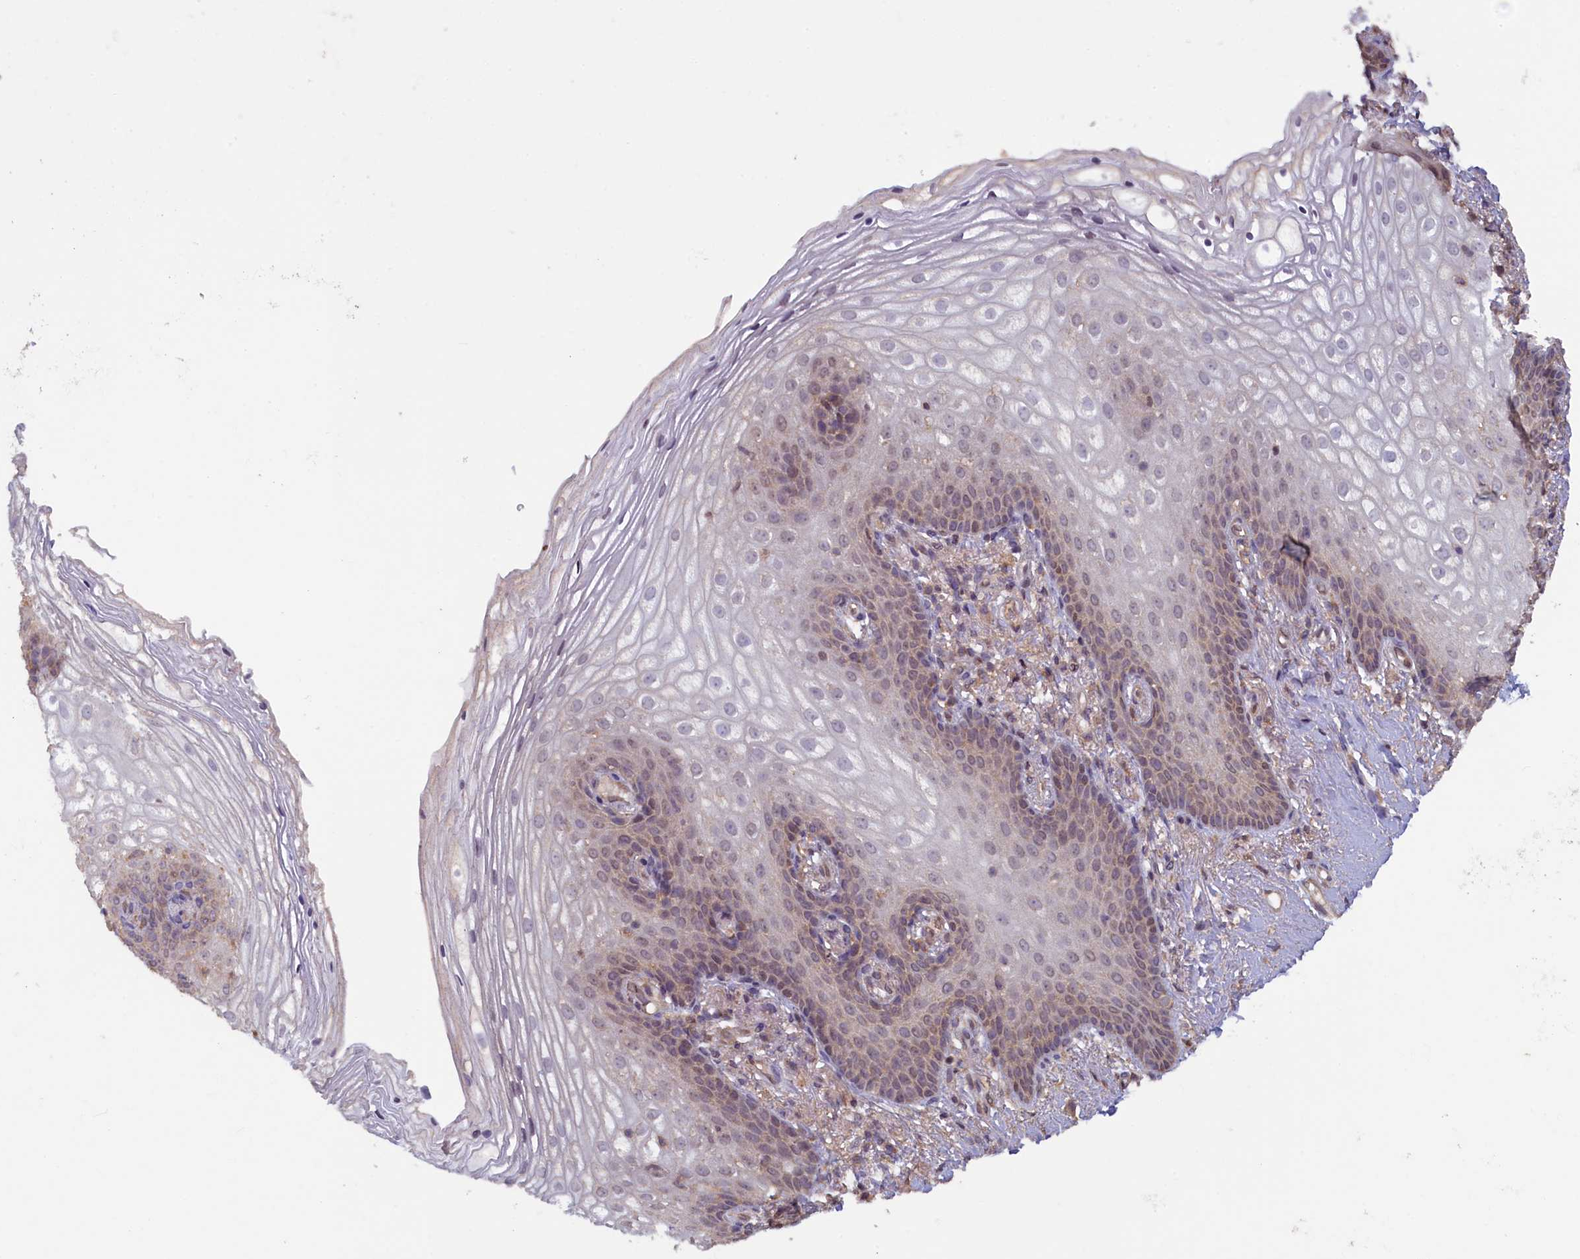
{"staining": {"intensity": "moderate", "quantity": "<25%", "location": "nuclear"}, "tissue": "vagina", "cell_type": "Squamous epithelial cells", "image_type": "normal", "snomed": [{"axis": "morphology", "description": "Normal tissue, NOS"}, {"axis": "topography", "description": "Vagina"}], "caption": "Normal vagina exhibits moderate nuclear expression in approximately <25% of squamous epithelial cells Nuclei are stained in blue..", "gene": "NUBP1", "patient": {"sex": "female", "age": 60}}